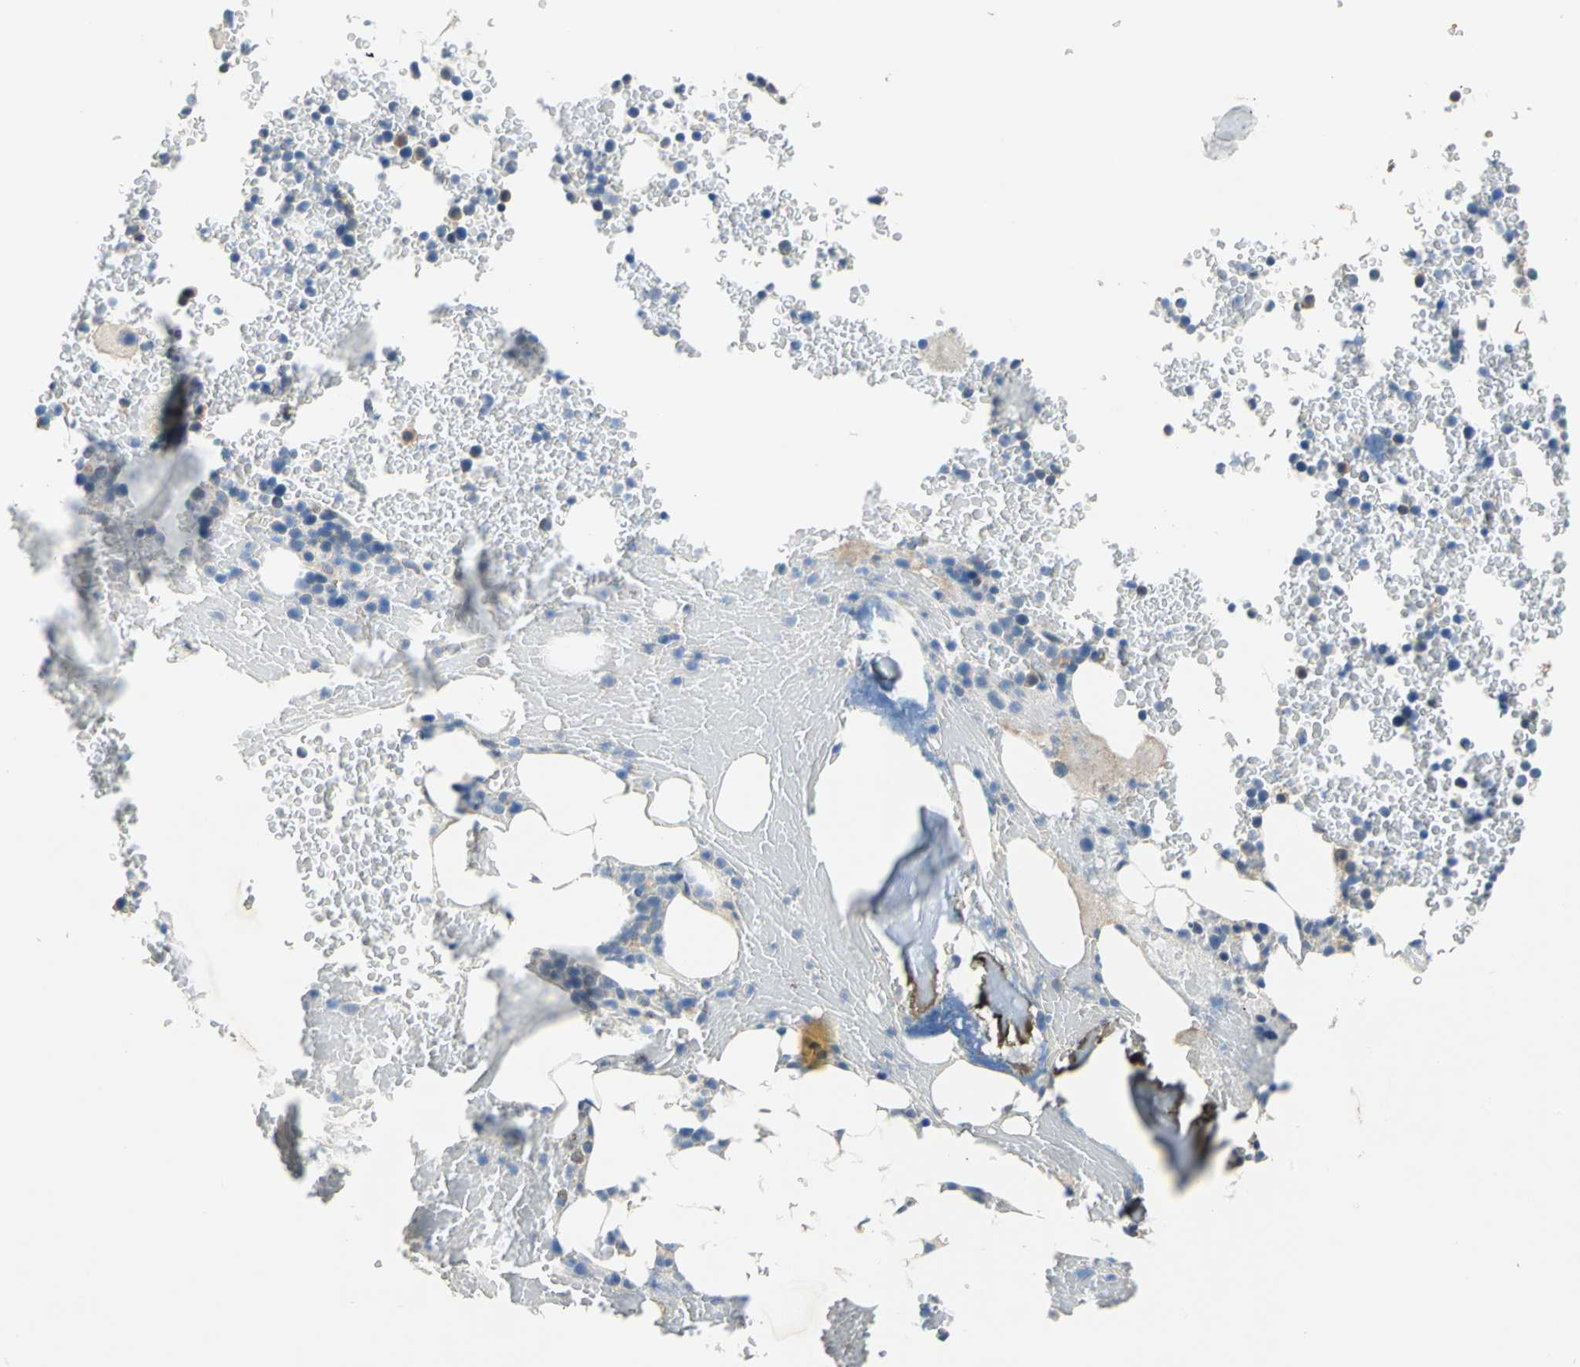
{"staining": {"intensity": "weak", "quantity": "<25%", "location": "cytoplasmic/membranous"}, "tissue": "bone marrow", "cell_type": "Hematopoietic cells", "image_type": "normal", "snomed": [{"axis": "morphology", "description": "Normal tissue, NOS"}, {"axis": "topography", "description": "Bone marrow"}], "caption": "The image demonstrates no staining of hematopoietic cells in normal bone marrow.", "gene": "RASD2", "patient": {"sex": "female", "age": 66}}